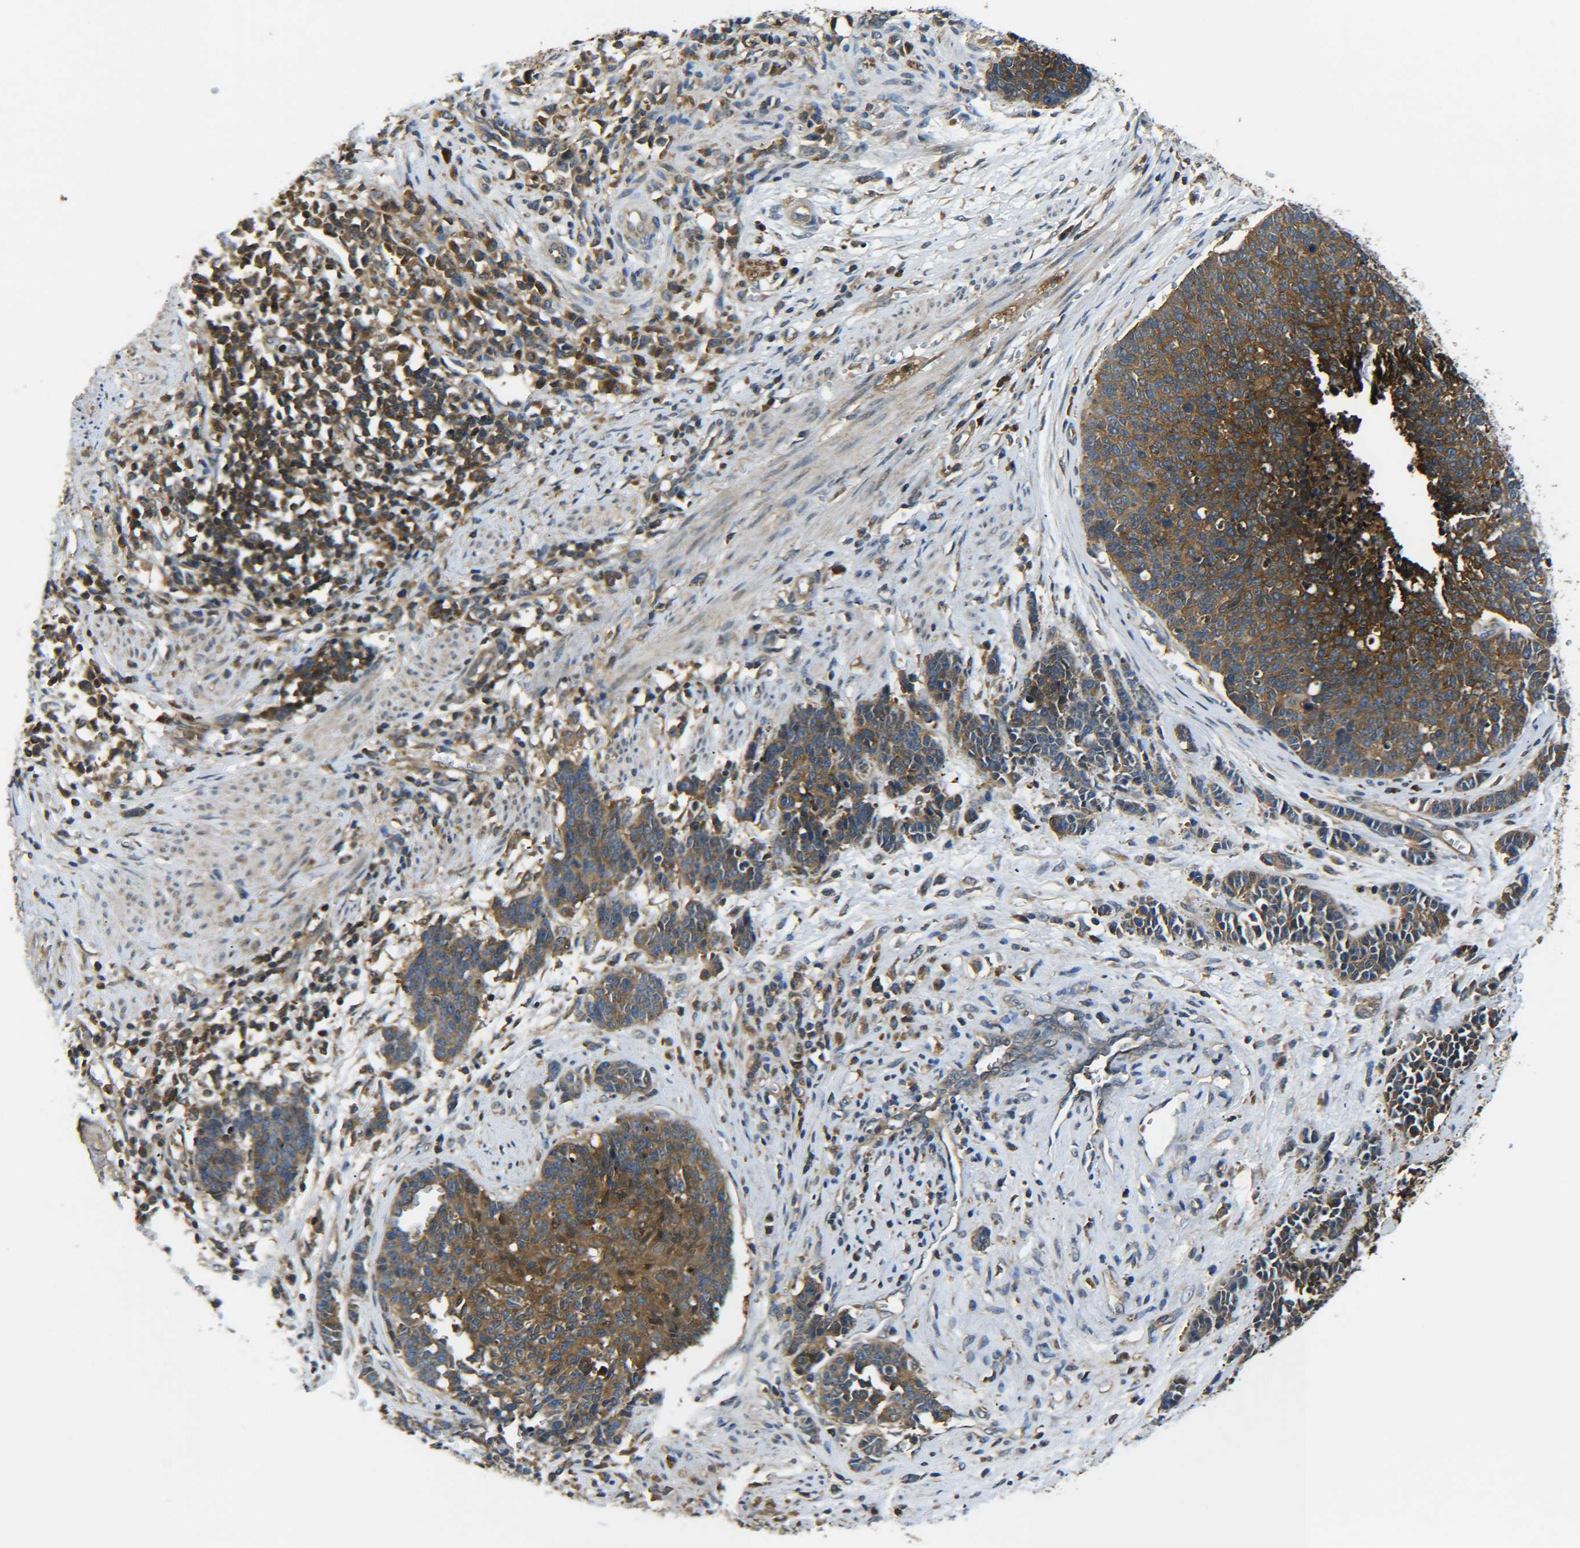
{"staining": {"intensity": "moderate", "quantity": ">75%", "location": "cytoplasmic/membranous"}, "tissue": "cervical cancer", "cell_type": "Tumor cells", "image_type": "cancer", "snomed": [{"axis": "morphology", "description": "Squamous cell carcinoma, NOS"}, {"axis": "topography", "description": "Cervix"}], "caption": "Tumor cells demonstrate medium levels of moderate cytoplasmic/membranous staining in approximately >75% of cells in human cervical cancer. The protein of interest is stained brown, and the nuclei are stained in blue (DAB (3,3'-diaminobenzidine) IHC with brightfield microscopy, high magnification).", "gene": "PREB", "patient": {"sex": "female", "age": 35}}